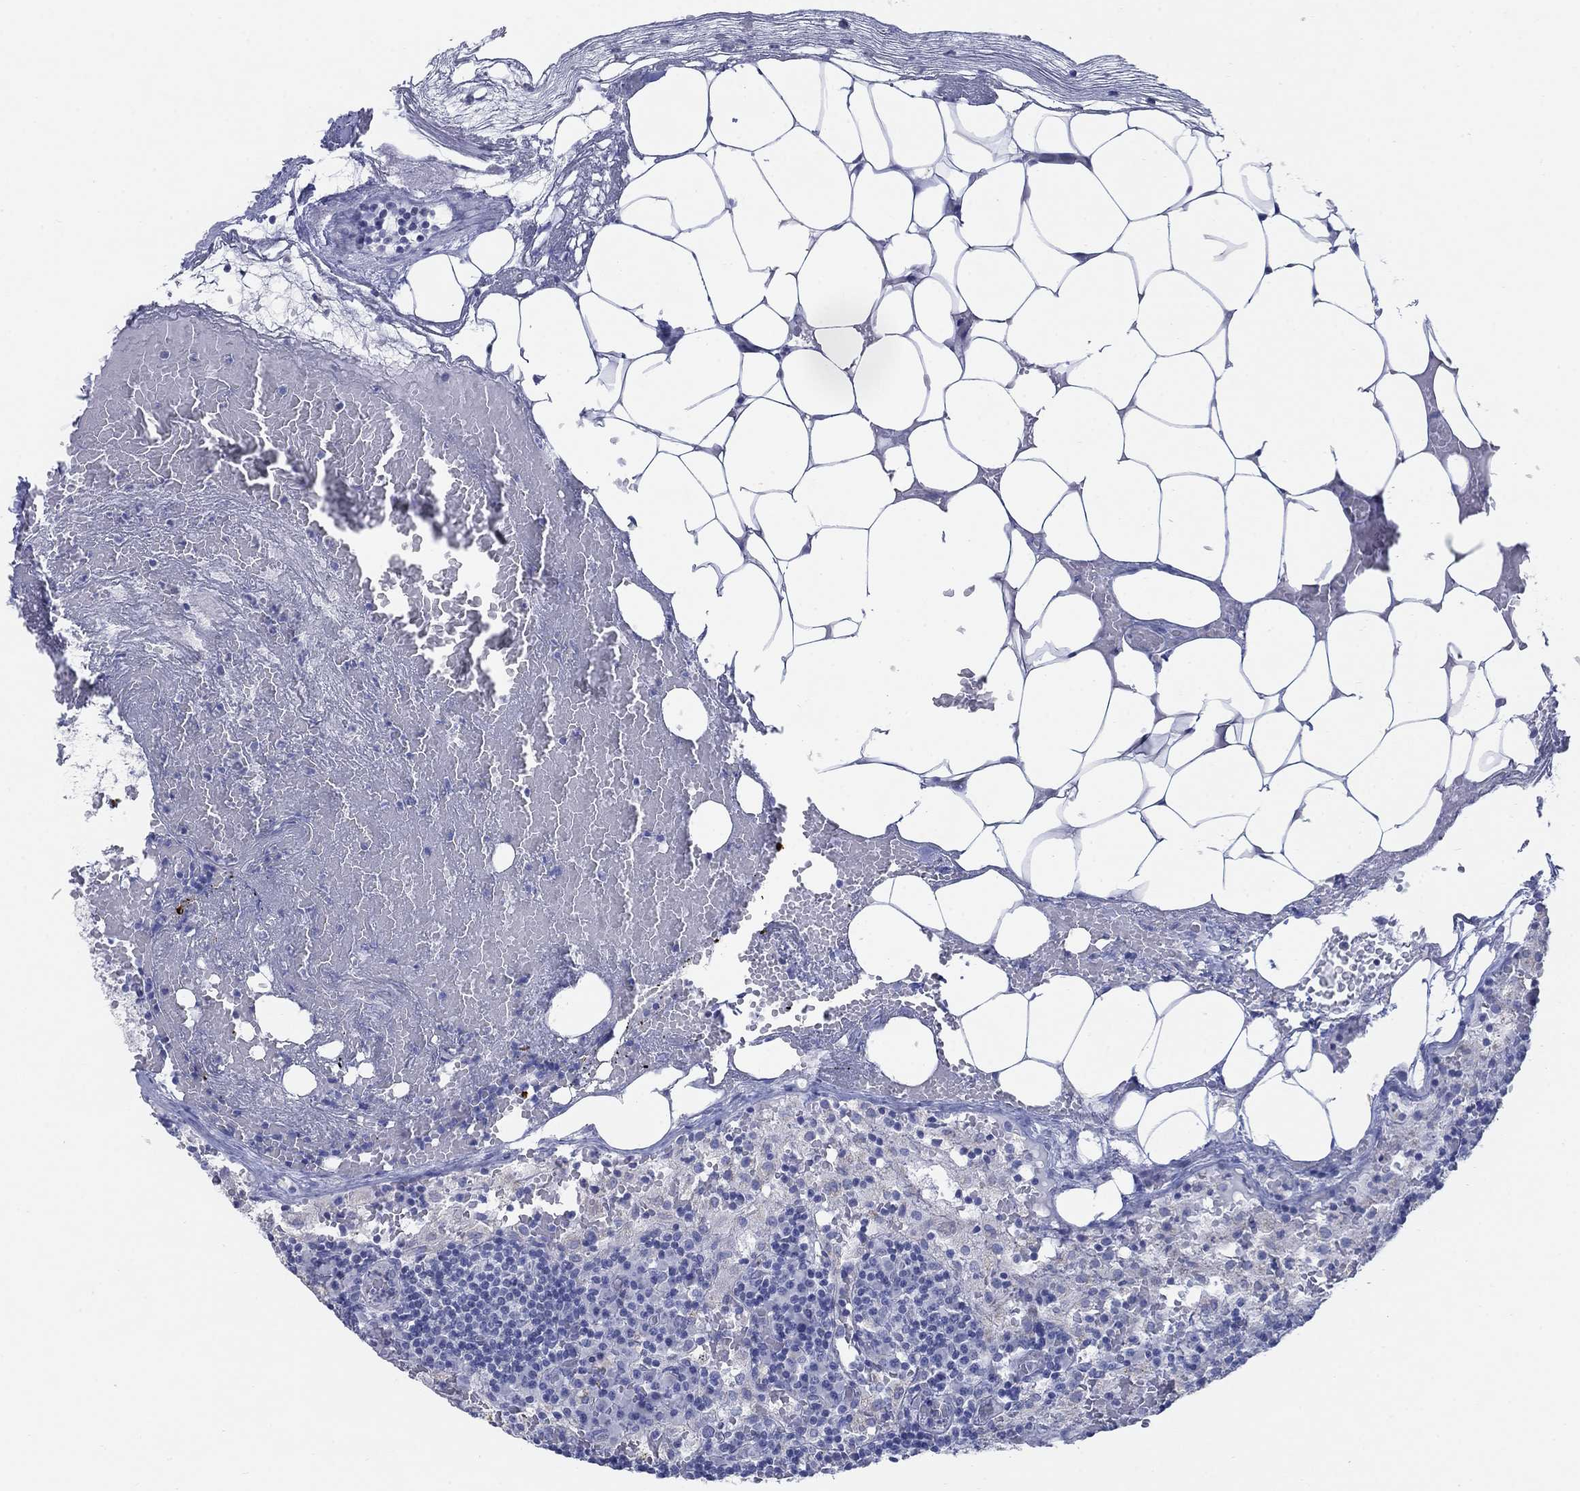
{"staining": {"intensity": "negative", "quantity": "none", "location": "none"}, "tissue": "lymph node", "cell_type": "Germinal center cells", "image_type": "normal", "snomed": [{"axis": "morphology", "description": "Normal tissue, NOS"}, {"axis": "topography", "description": "Lymph node"}], "caption": "Human lymph node stained for a protein using immunohistochemistry exhibits no expression in germinal center cells.", "gene": "SCCPDH", "patient": {"sex": "male", "age": 62}}